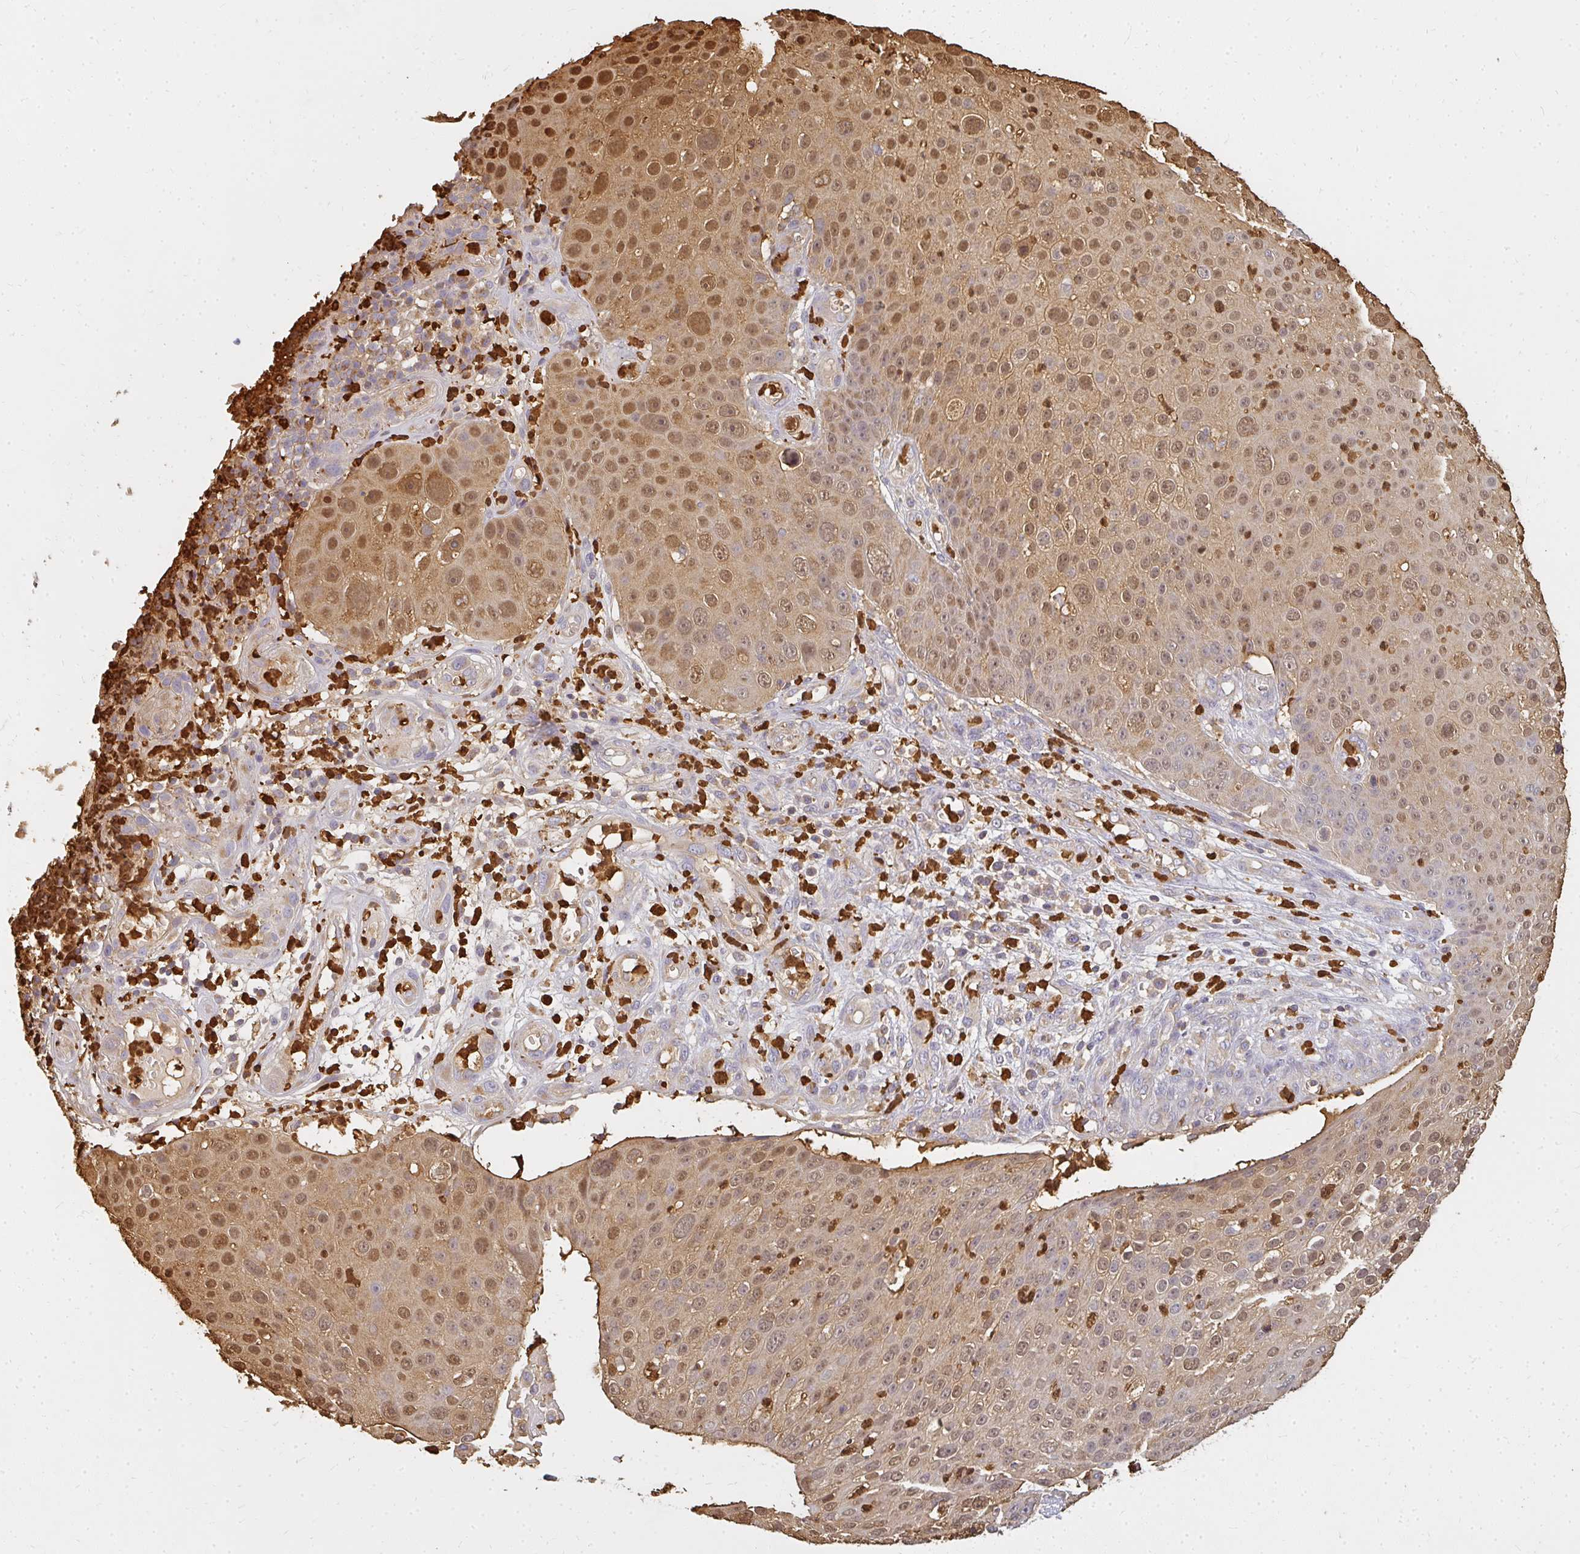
{"staining": {"intensity": "moderate", "quantity": ">75%", "location": "cytoplasmic/membranous,nuclear"}, "tissue": "skin cancer", "cell_type": "Tumor cells", "image_type": "cancer", "snomed": [{"axis": "morphology", "description": "Squamous cell carcinoma, NOS"}, {"axis": "topography", "description": "Skin"}], "caption": "Immunohistochemistry histopathology image of skin cancer (squamous cell carcinoma) stained for a protein (brown), which demonstrates medium levels of moderate cytoplasmic/membranous and nuclear positivity in approximately >75% of tumor cells.", "gene": "CNTRL", "patient": {"sex": "male", "age": 71}}